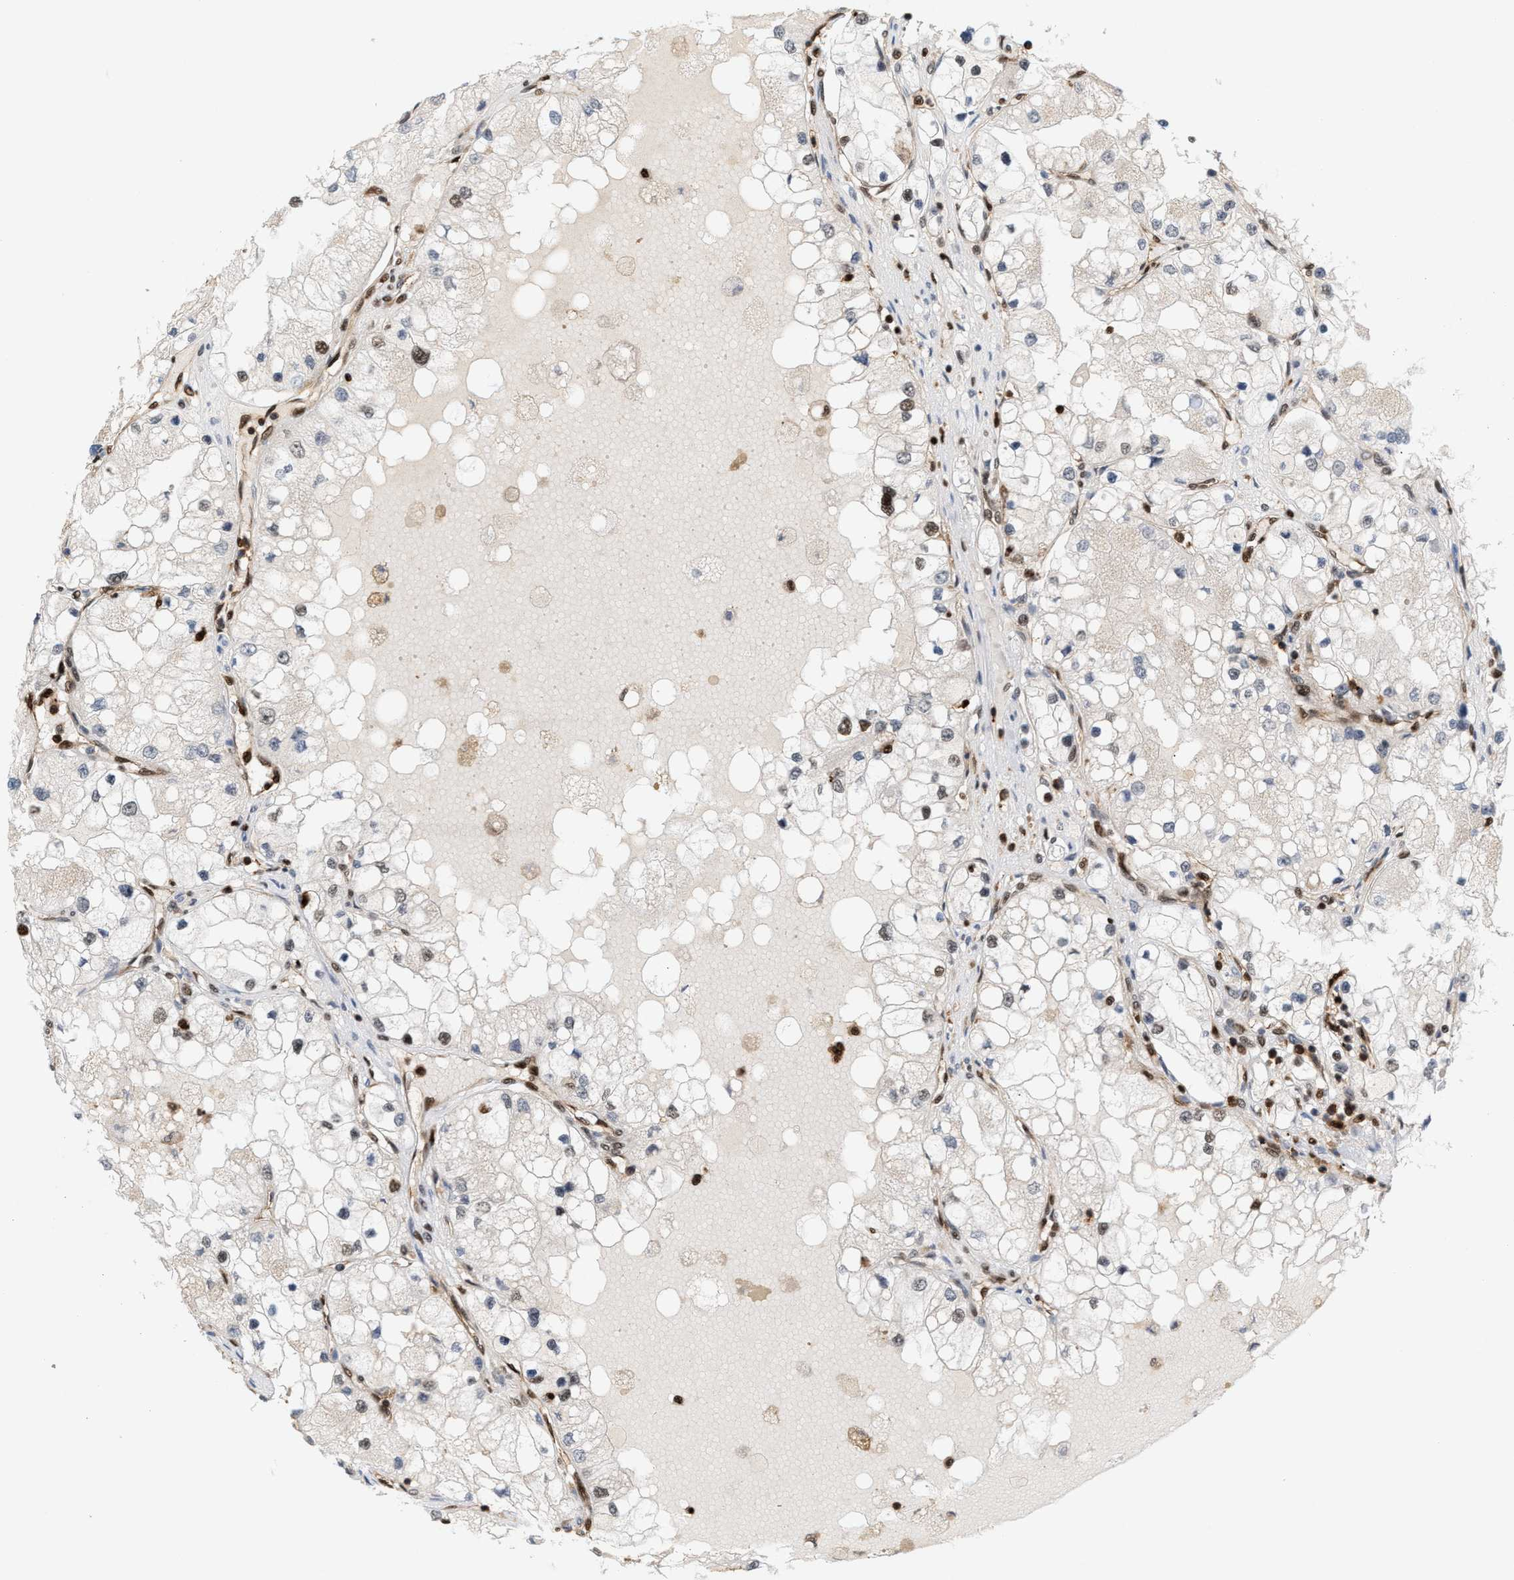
{"staining": {"intensity": "weak", "quantity": "<25%", "location": "nuclear"}, "tissue": "renal cancer", "cell_type": "Tumor cells", "image_type": "cancer", "snomed": [{"axis": "morphology", "description": "Adenocarcinoma, NOS"}, {"axis": "topography", "description": "Kidney"}], "caption": "Tumor cells are negative for protein expression in human renal cancer.", "gene": "RNASEK-C17orf49", "patient": {"sex": "male", "age": 68}}